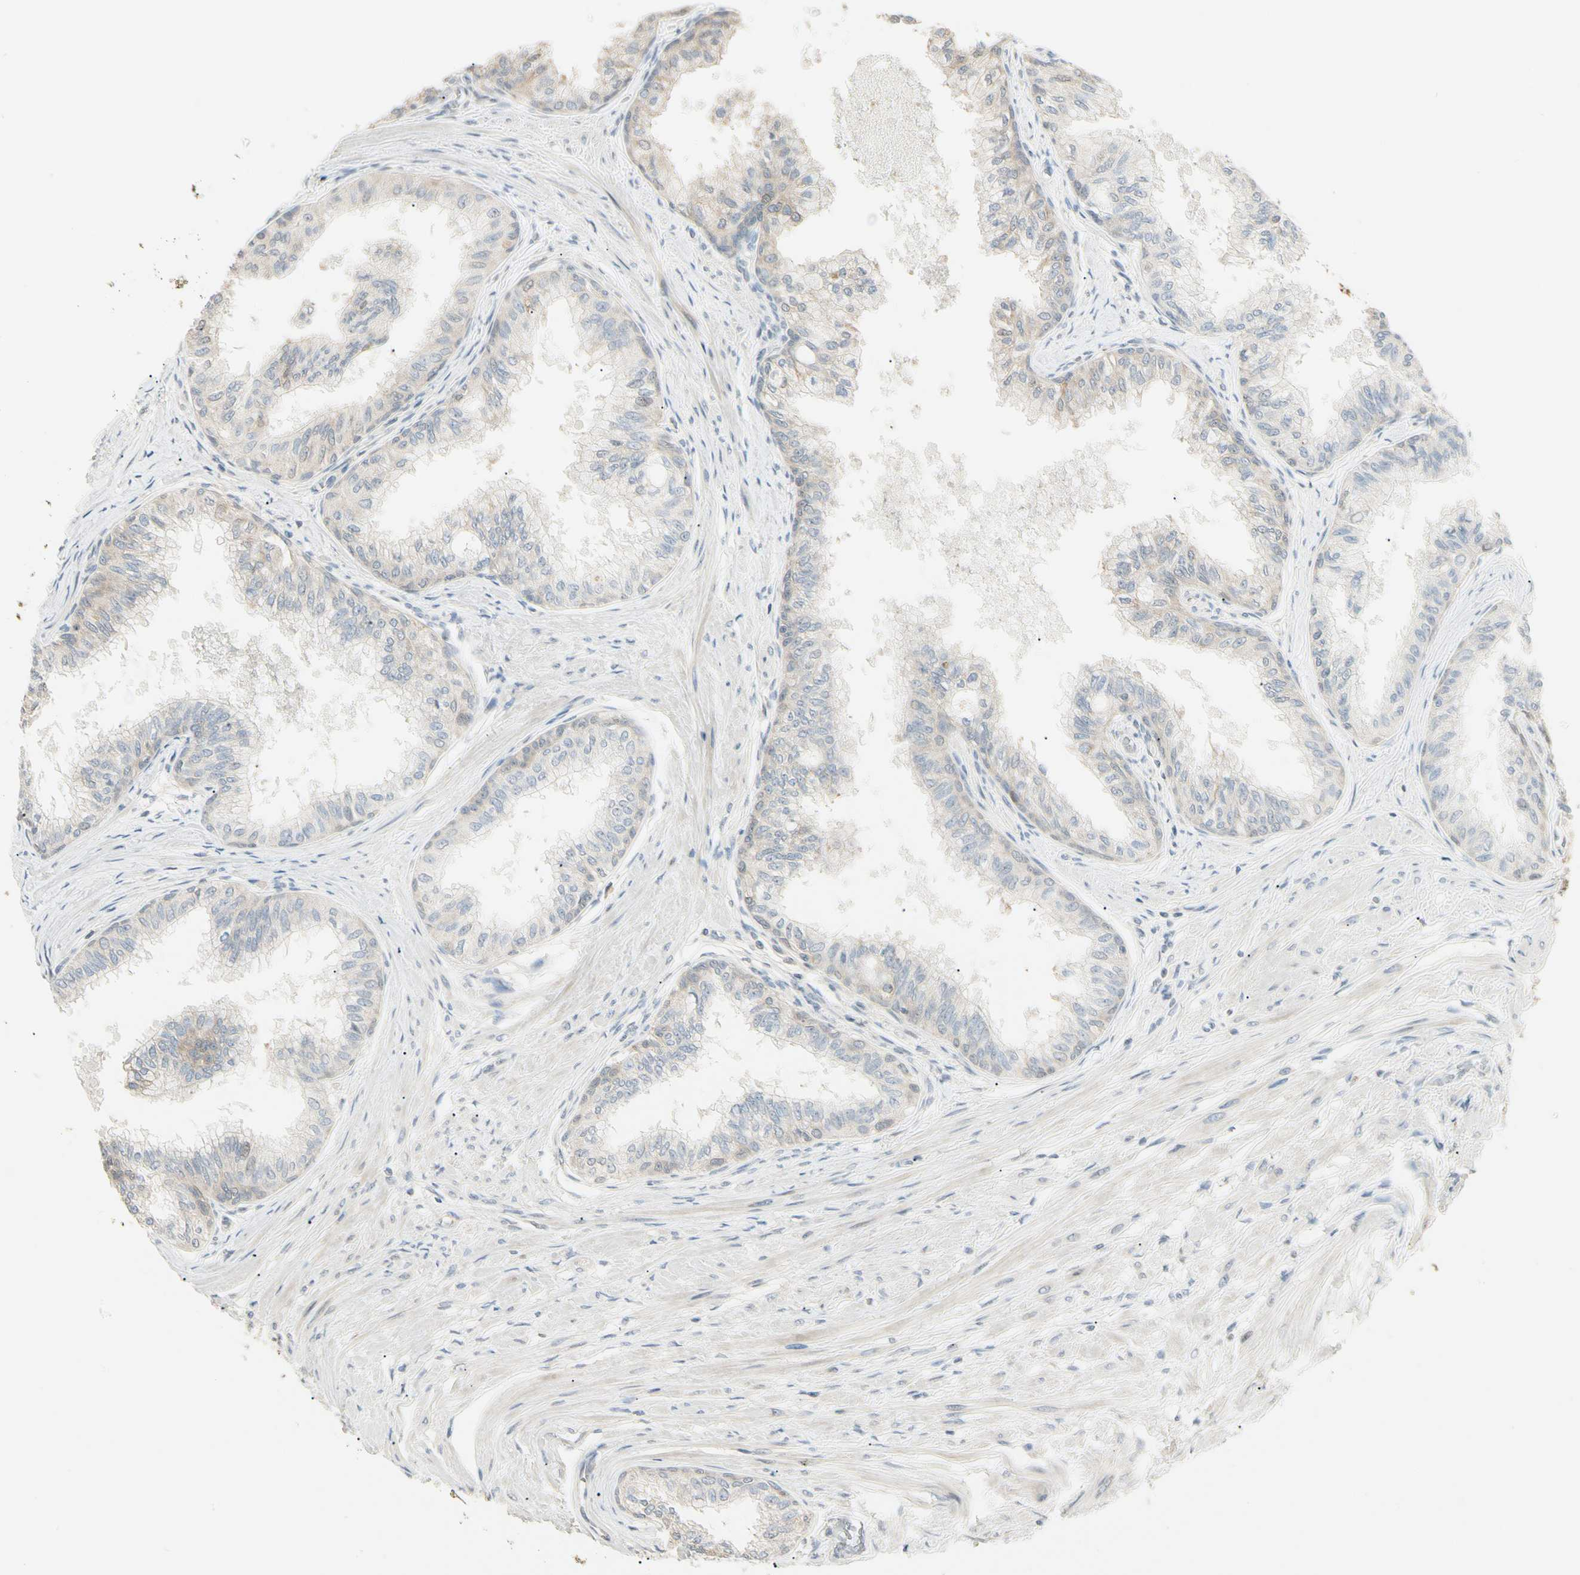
{"staining": {"intensity": "moderate", "quantity": ">75%", "location": "cytoplasmic/membranous"}, "tissue": "prostate", "cell_type": "Glandular cells", "image_type": "normal", "snomed": [{"axis": "morphology", "description": "Normal tissue, NOS"}, {"axis": "topography", "description": "Prostate"}, {"axis": "topography", "description": "Seminal veicle"}], "caption": "The immunohistochemical stain labels moderate cytoplasmic/membranous positivity in glandular cells of normal prostate.", "gene": "P3H2", "patient": {"sex": "male", "age": 60}}